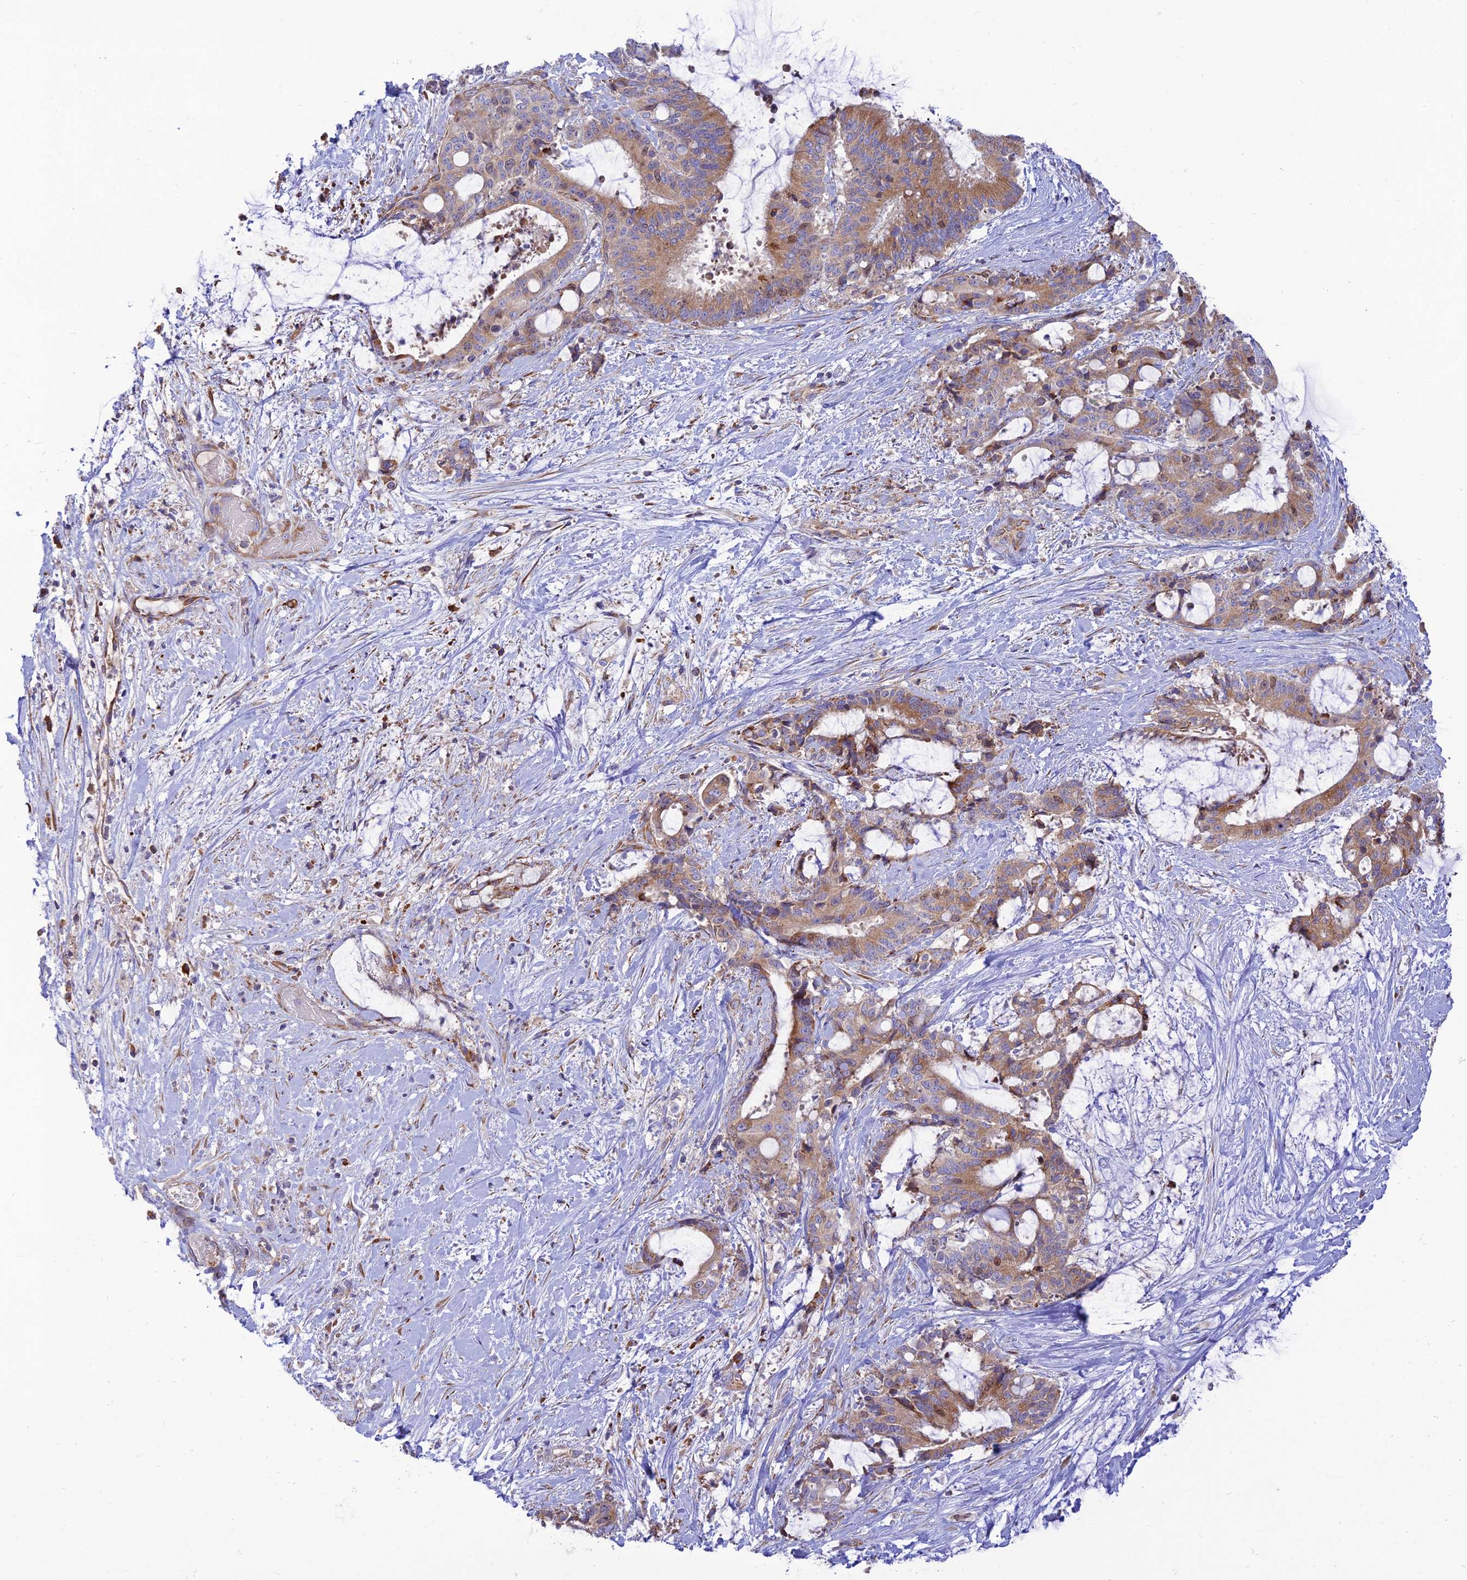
{"staining": {"intensity": "moderate", "quantity": ">75%", "location": "cytoplasmic/membranous"}, "tissue": "liver cancer", "cell_type": "Tumor cells", "image_type": "cancer", "snomed": [{"axis": "morphology", "description": "Normal tissue, NOS"}, {"axis": "morphology", "description": "Cholangiocarcinoma"}, {"axis": "topography", "description": "Liver"}, {"axis": "topography", "description": "Peripheral nerve tissue"}], "caption": "Human cholangiocarcinoma (liver) stained with a protein marker demonstrates moderate staining in tumor cells.", "gene": "PIMREG", "patient": {"sex": "female", "age": 73}}